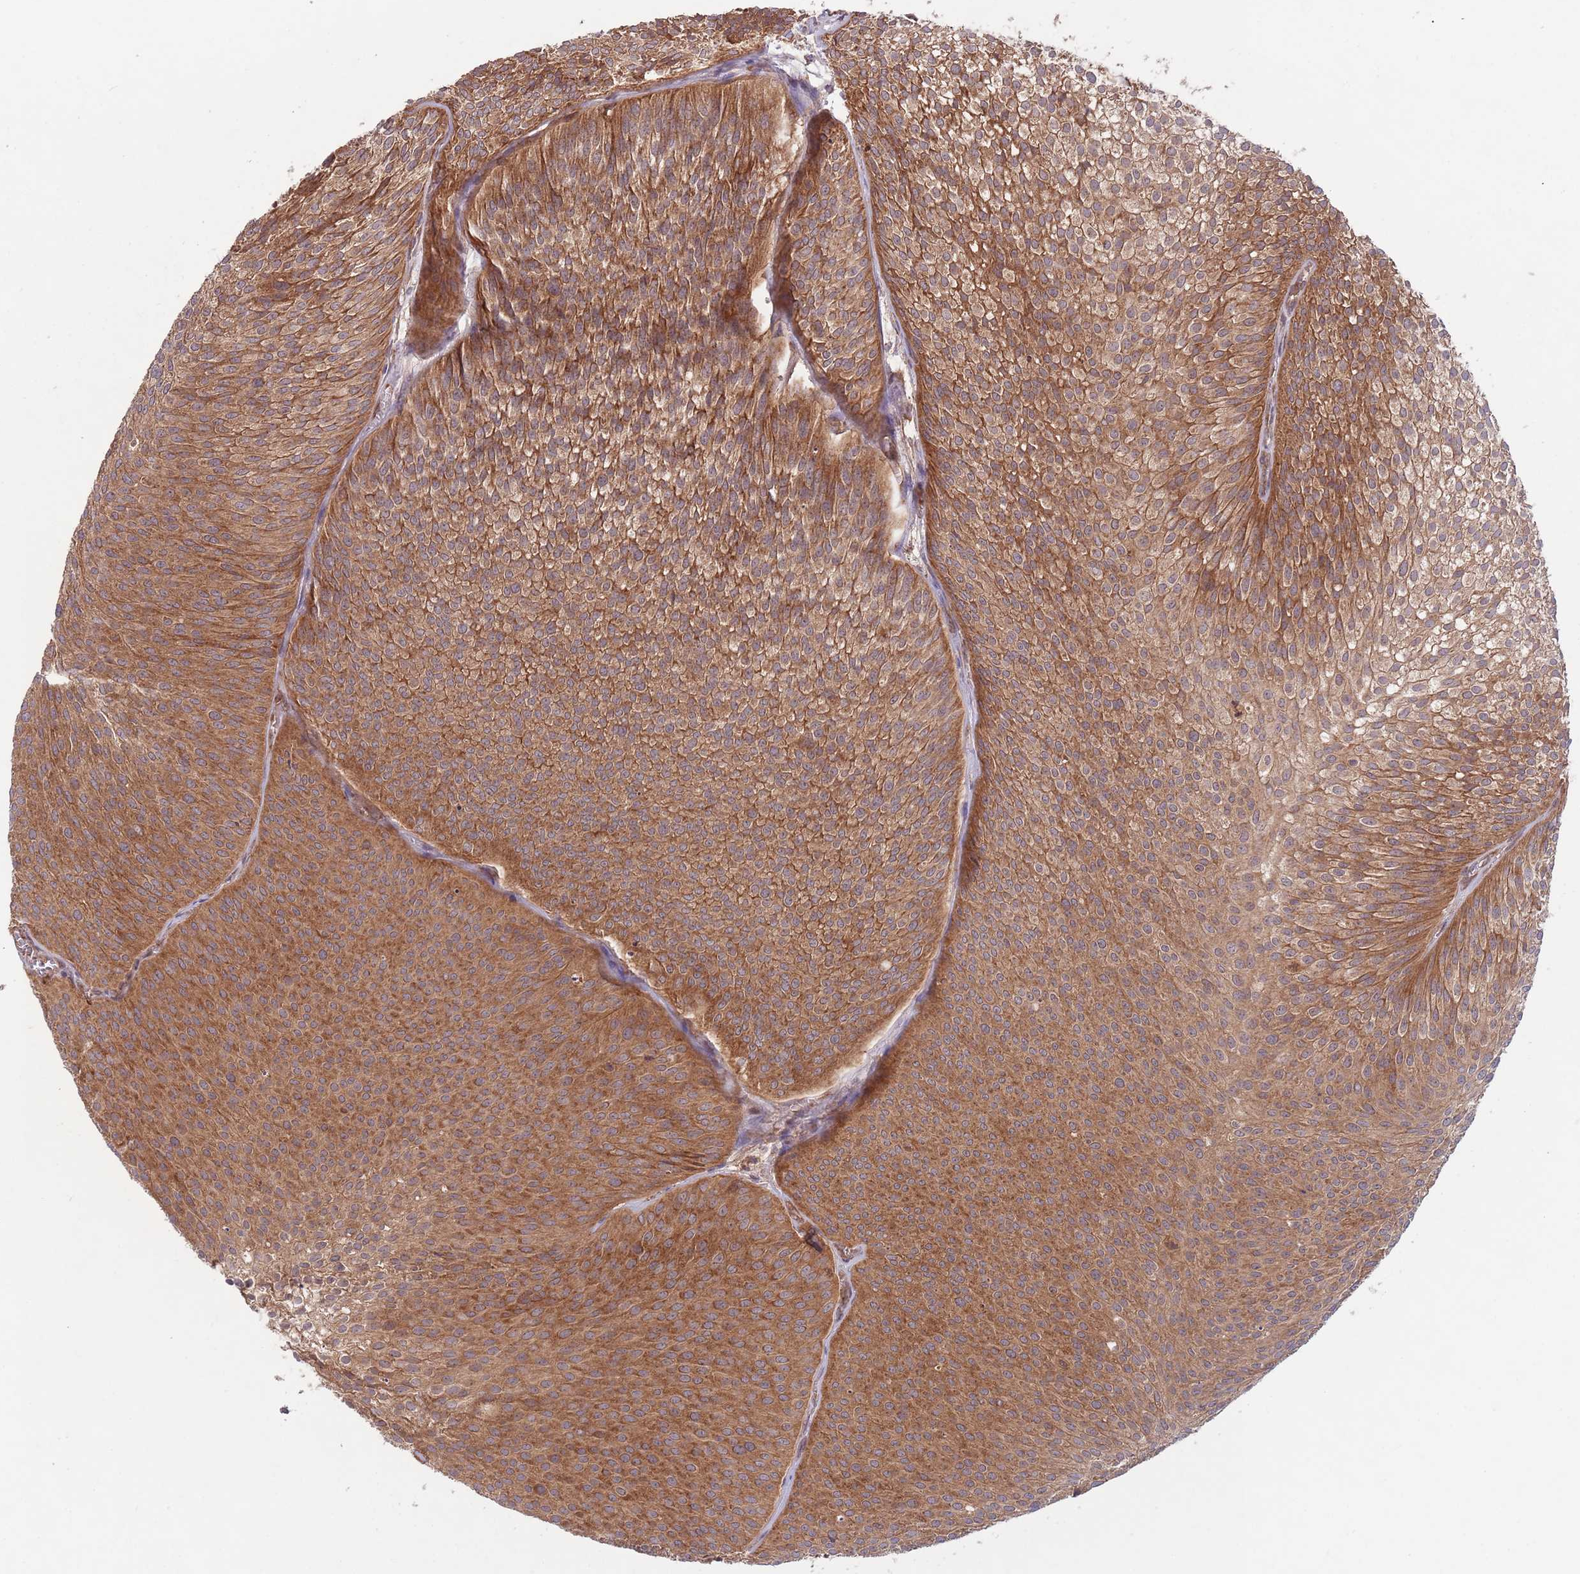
{"staining": {"intensity": "strong", "quantity": ">75%", "location": "cytoplasmic/membranous"}, "tissue": "urothelial cancer", "cell_type": "Tumor cells", "image_type": "cancer", "snomed": [{"axis": "morphology", "description": "Urothelial carcinoma, Low grade"}, {"axis": "topography", "description": "Urinary bladder"}], "caption": "Tumor cells exhibit high levels of strong cytoplasmic/membranous staining in approximately >75% of cells in urothelial cancer. (Brightfield microscopy of DAB IHC at high magnification).", "gene": "MFNG", "patient": {"sex": "male", "age": 91}}